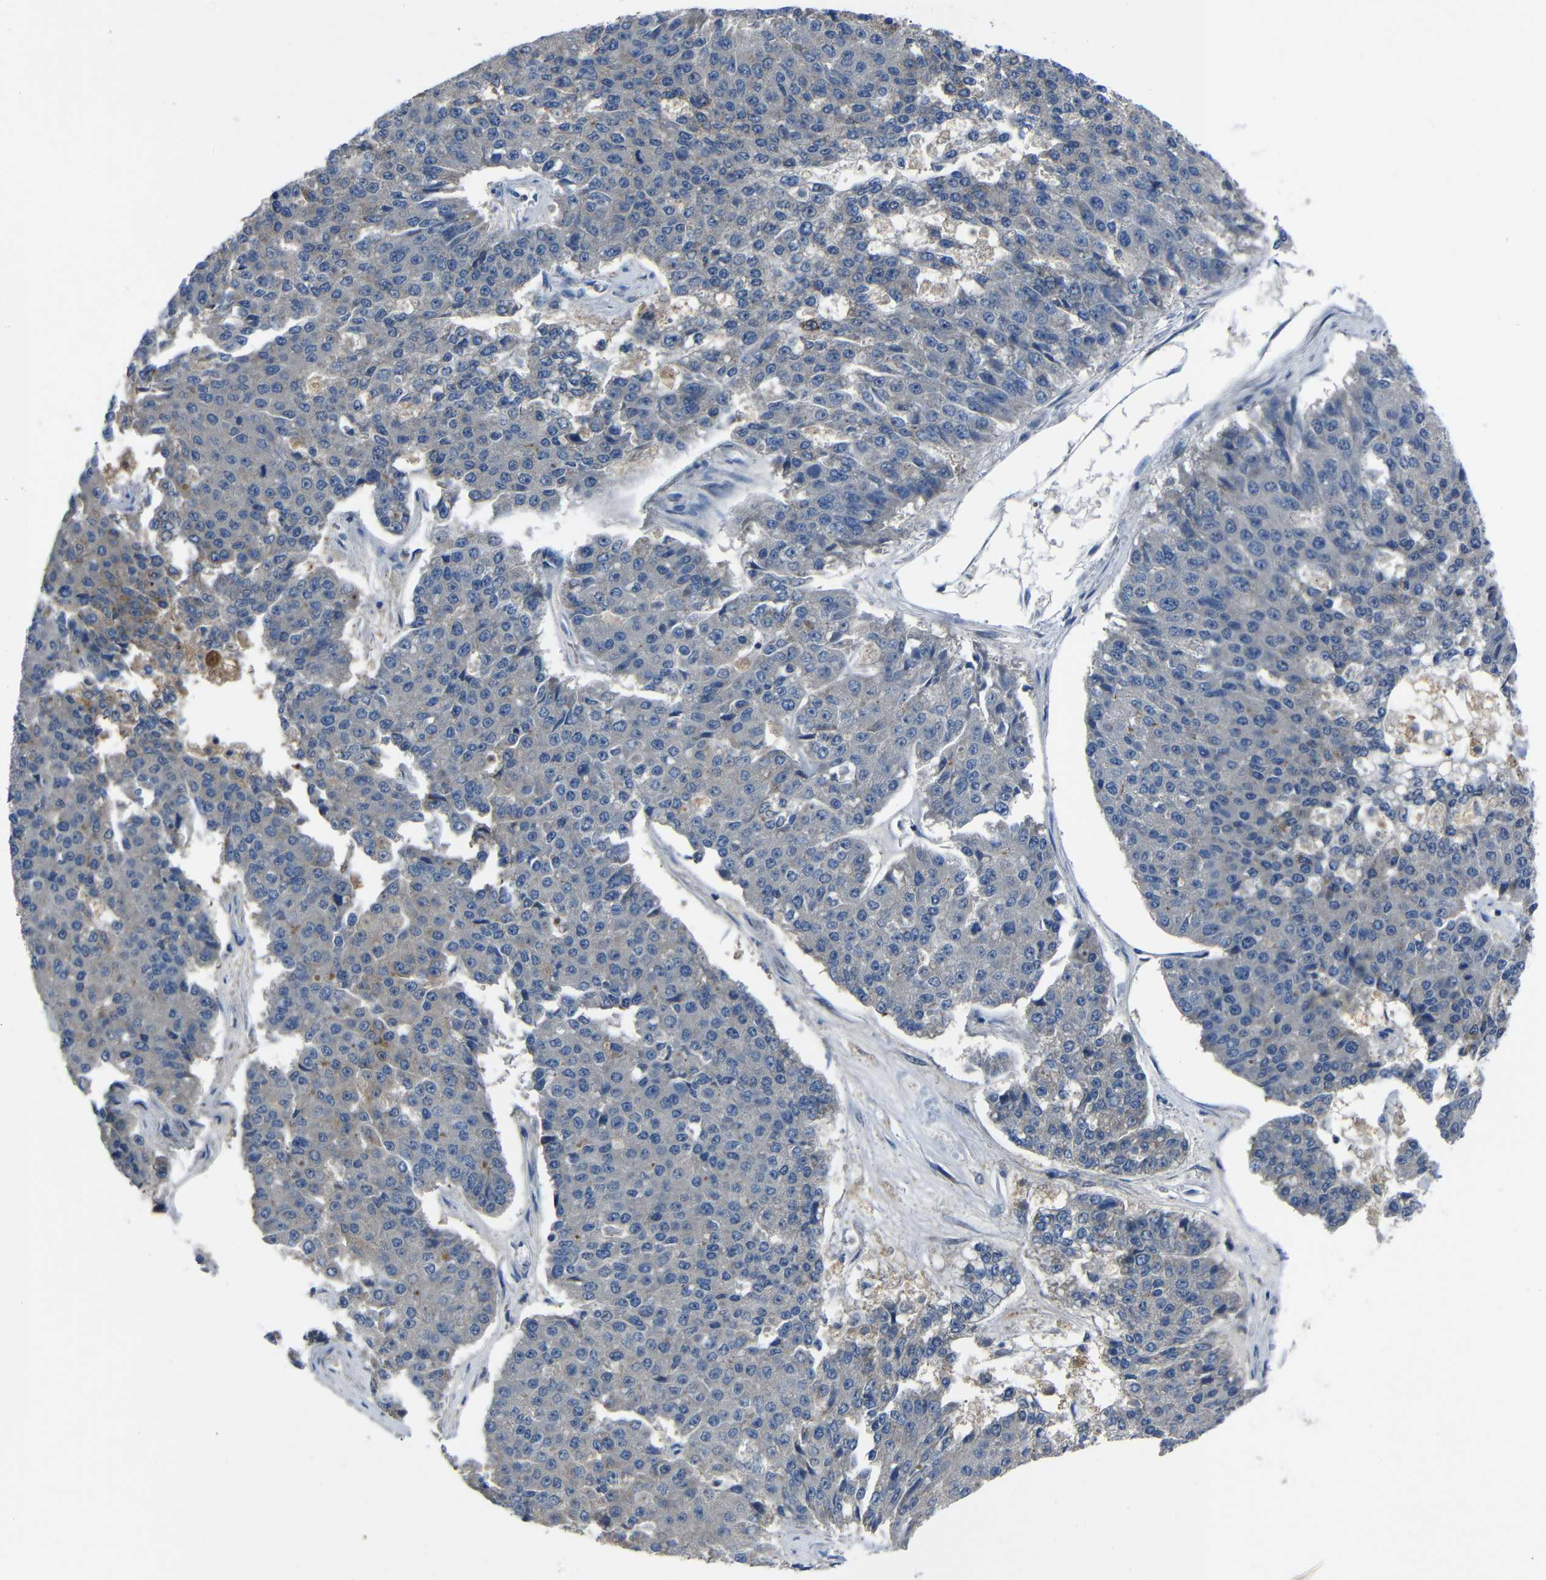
{"staining": {"intensity": "negative", "quantity": "none", "location": "none"}, "tissue": "pancreatic cancer", "cell_type": "Tumor cells", "image_type": "cancer", "snomed": [{"axis": "morphology", "description": "Adenocarcinoma, NOS"}, {"axis": "topography", "description": "Pancreas"}], "caption": "This is a micrograph of immunohistochemistry (IHC) staining of pancreatic cancer (adenocarcinoma), which shows no expression in tumor cells.", "gene": "SEMA4B", "patient": {"sex": "male", "age": 50}}